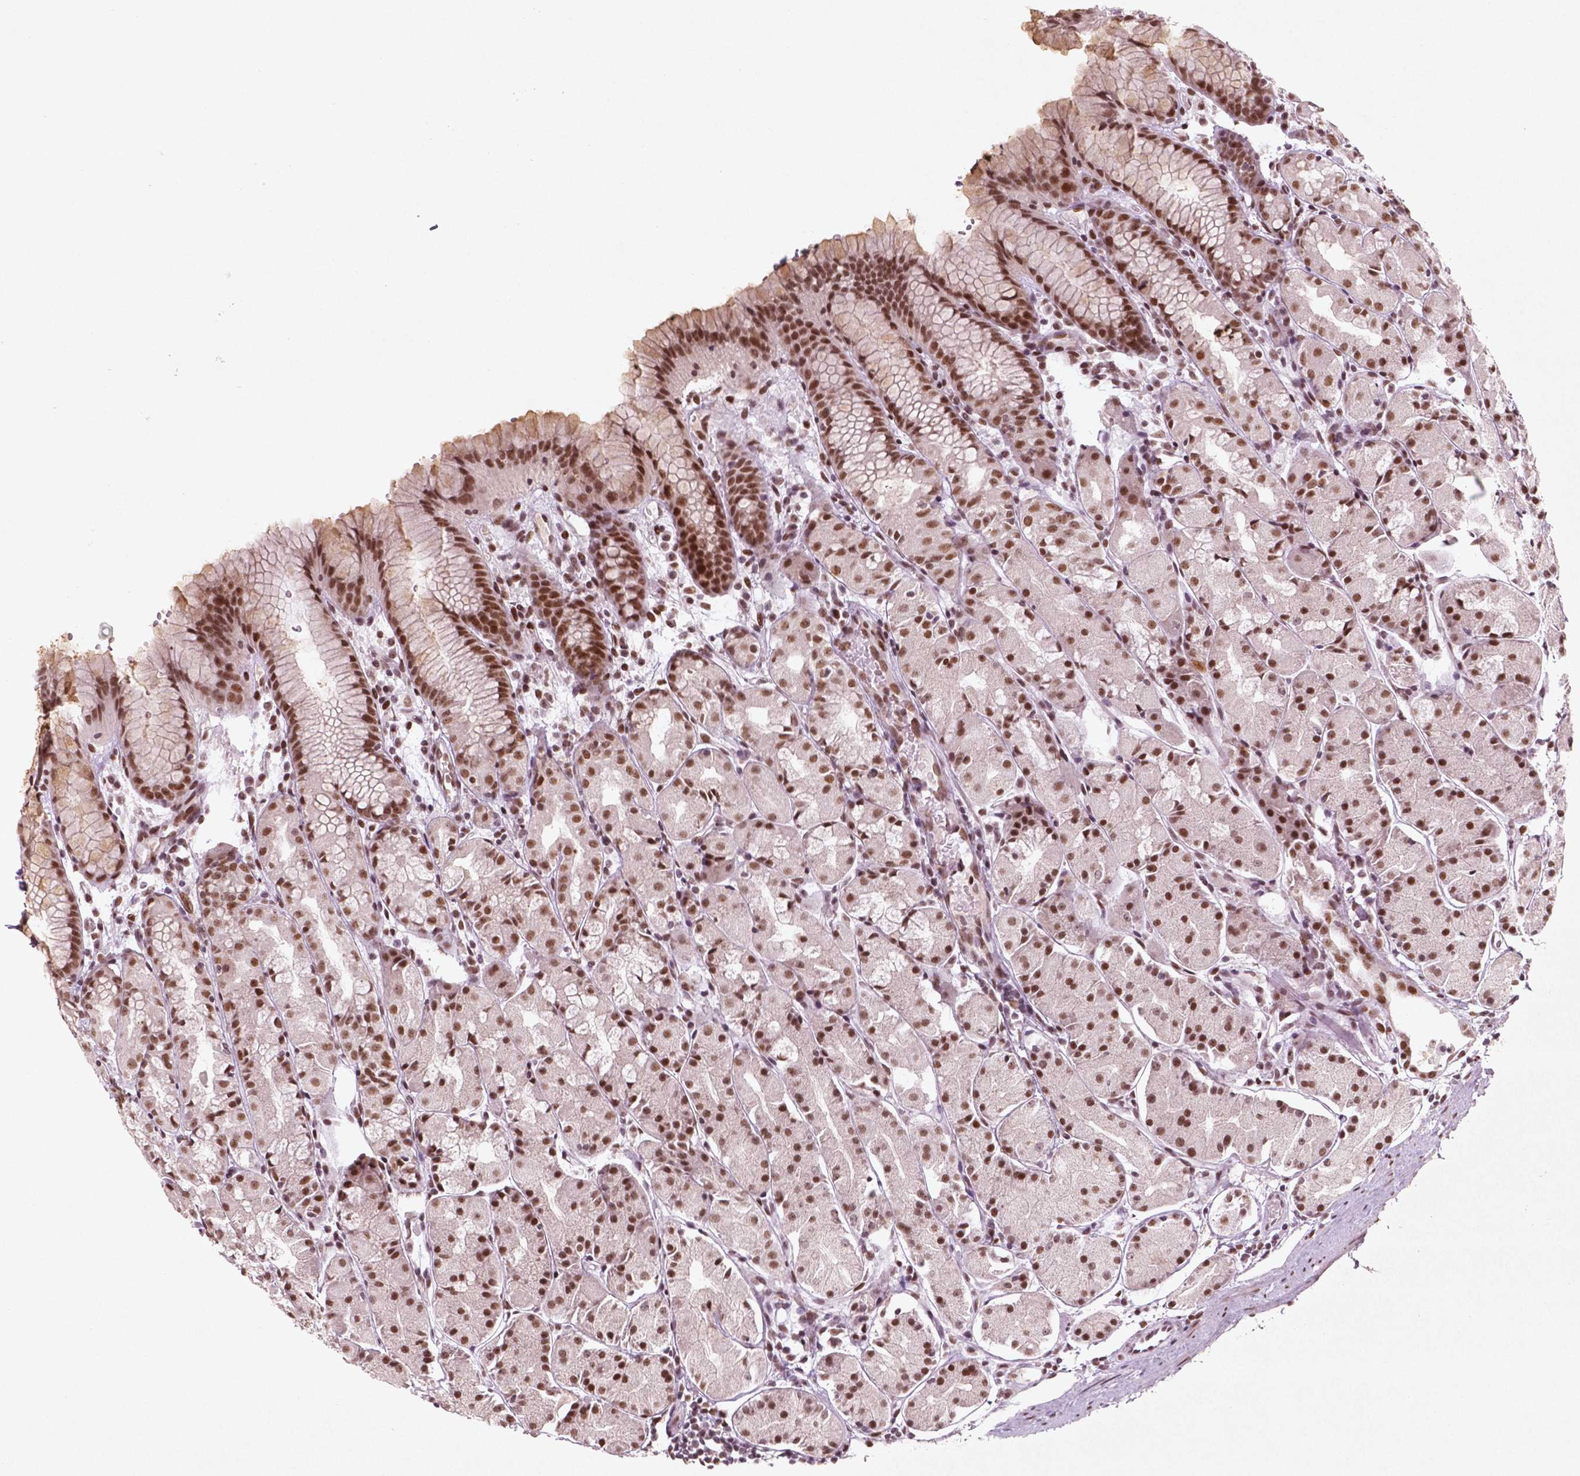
{"staining": {"intensity": "strong", "quantity": ">75%", "location": "nuclear"}, "tissue": "stomach", "cell_type": "Glandular cells", "image_type": "normal", "snomed": [{"axis": "morphology", "description": "Normal tissue, NOS"}, {"axis": "topography", "description": "Stomach, upper"}], "caption": "IHC photomicrograph of normal human stomach stained for a protein (brown), which reveals high levels of strong nuclear positivity in about >75% of glandular cells.", "gene": "HMG20B", "patient": {"sex": "male", "age": 47}}